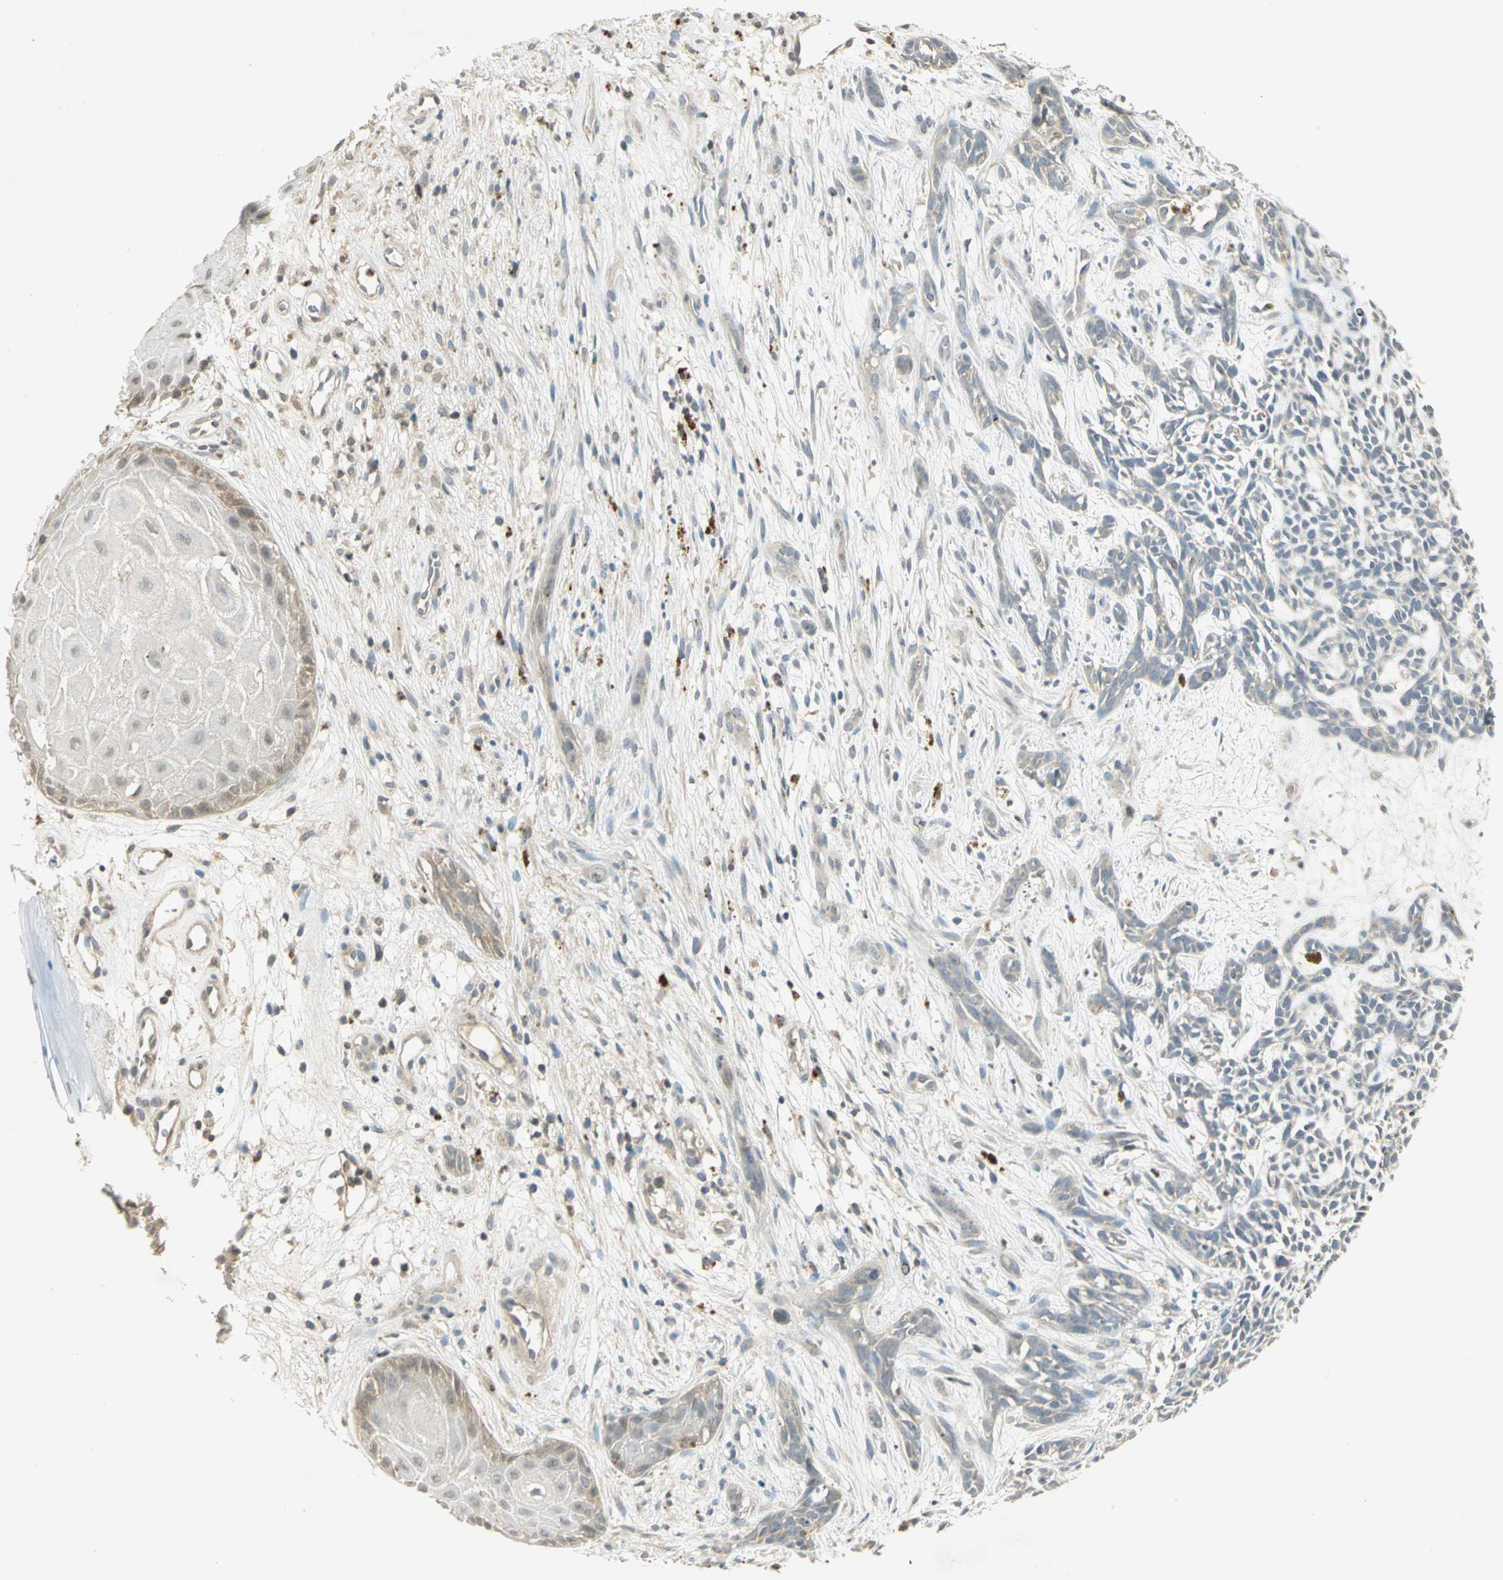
{"staining": {"intensity": "negative", "quantity": "none", "location": "none"}, "tissue": "skin cancer", "cell_type": "Tumor cells", "image_type": "cancer", "snomed": [{"axis": "morphology", "description": "Basal cell carcinoma"}, {"axis": "topography", "description": "Skin"}], "caption": "High magnification brightfield microscopy of basal cell carcinoma (skin) stained with DAB (brown) and counterstained with hematoxylin (blue): tumor cells show no significant staining. Nuclei are stained in blue.", "gene": "BIRC2", "patient": {"sex": "female", "age": 84}}